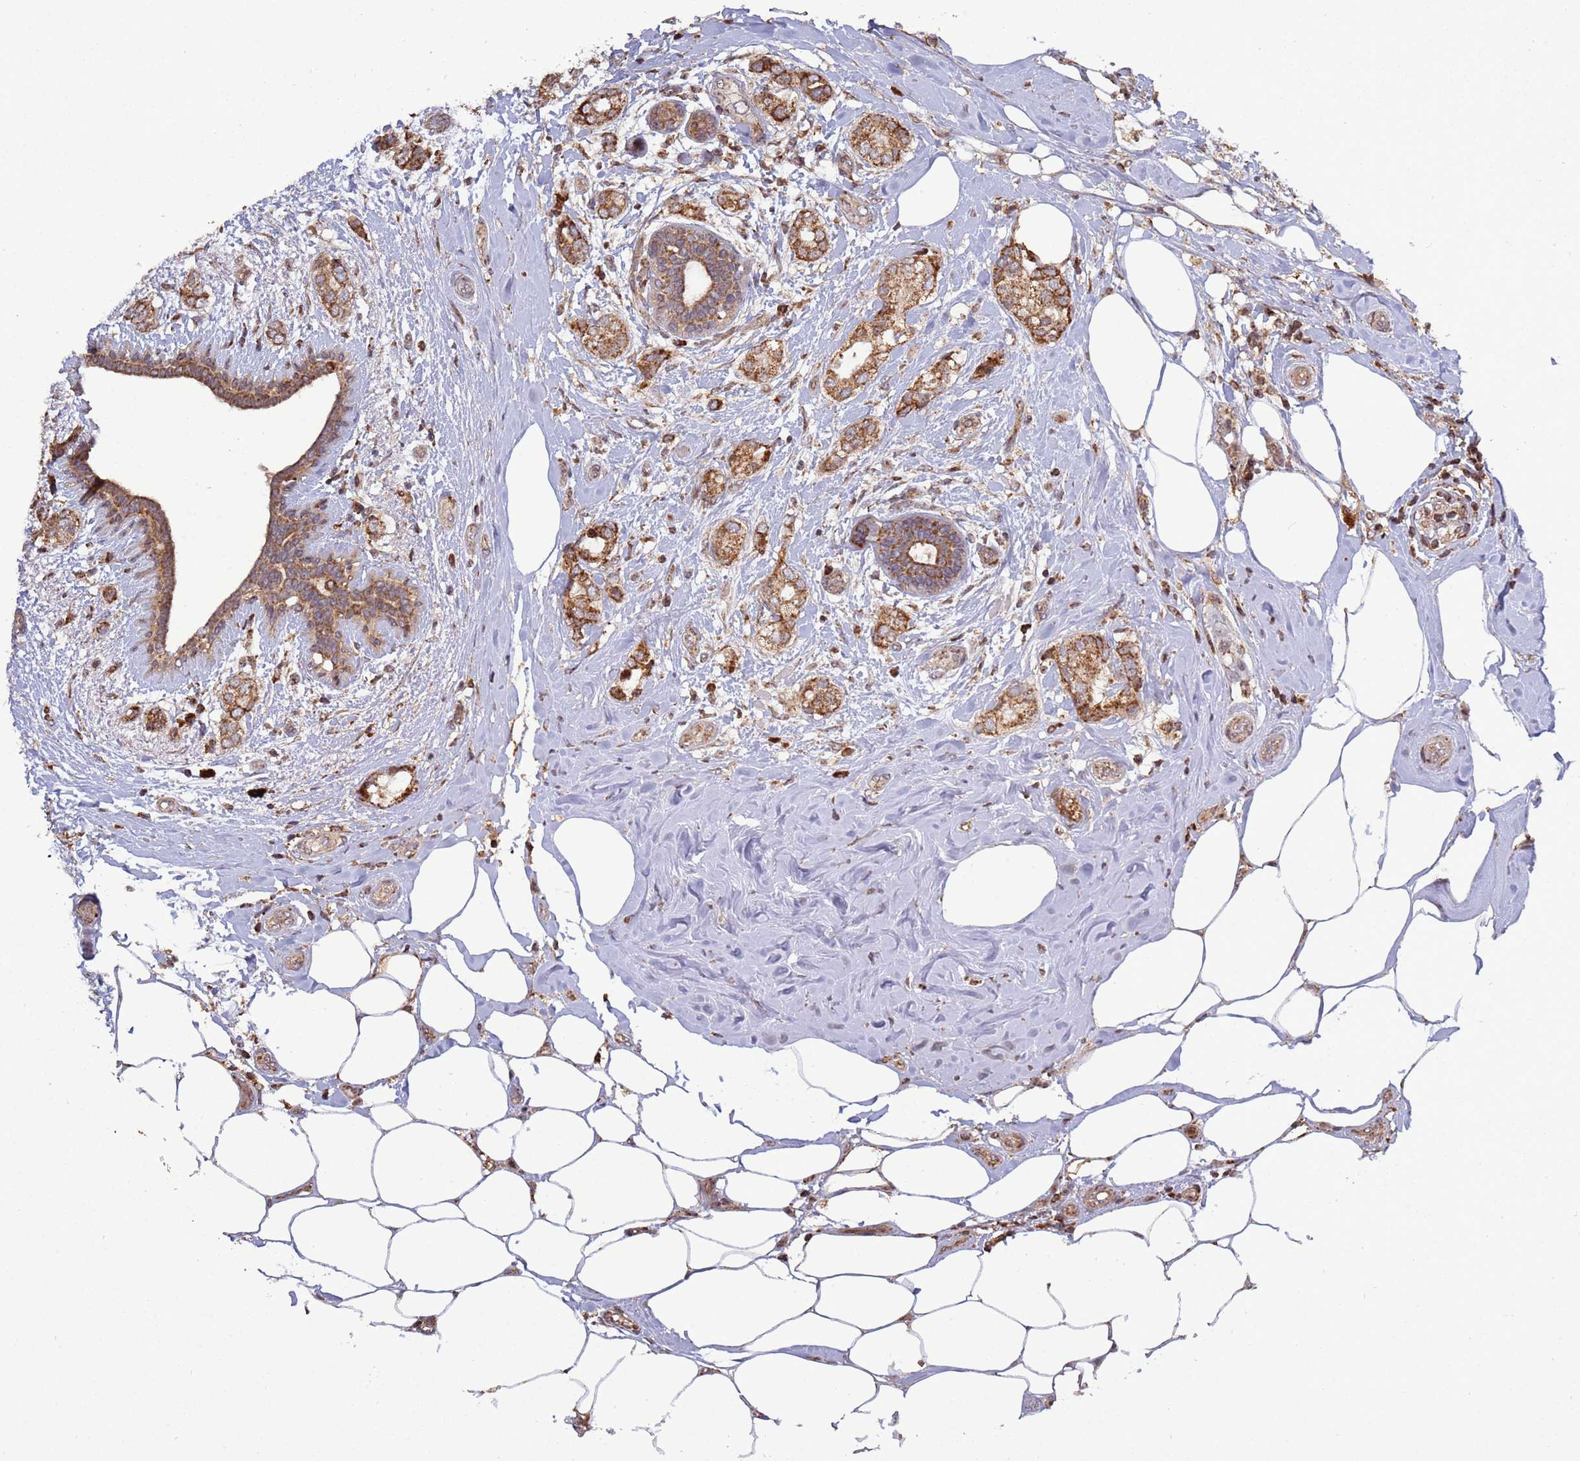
{"staining": {"intensity": "moderate", "quantity": ">75%", "location": "cytoplasmic/membranous"}, "tissue": "breast cancer", "cell_type": "Tumor cells", "image_type": "cancer", "snomed": [{"axis": "morphology", "description": "Duct carcinoma"}, {"axis": "topography", "description": "Breast"}], "caption": "Infiltrating ductal carcinoma (breast) stained with a brown dye shows moderate cytoplasmic/membranous positive expression in about >75% of tumor cells.", "gene": "RCOR2", "patient": {"sex": "female", "age": 73}}